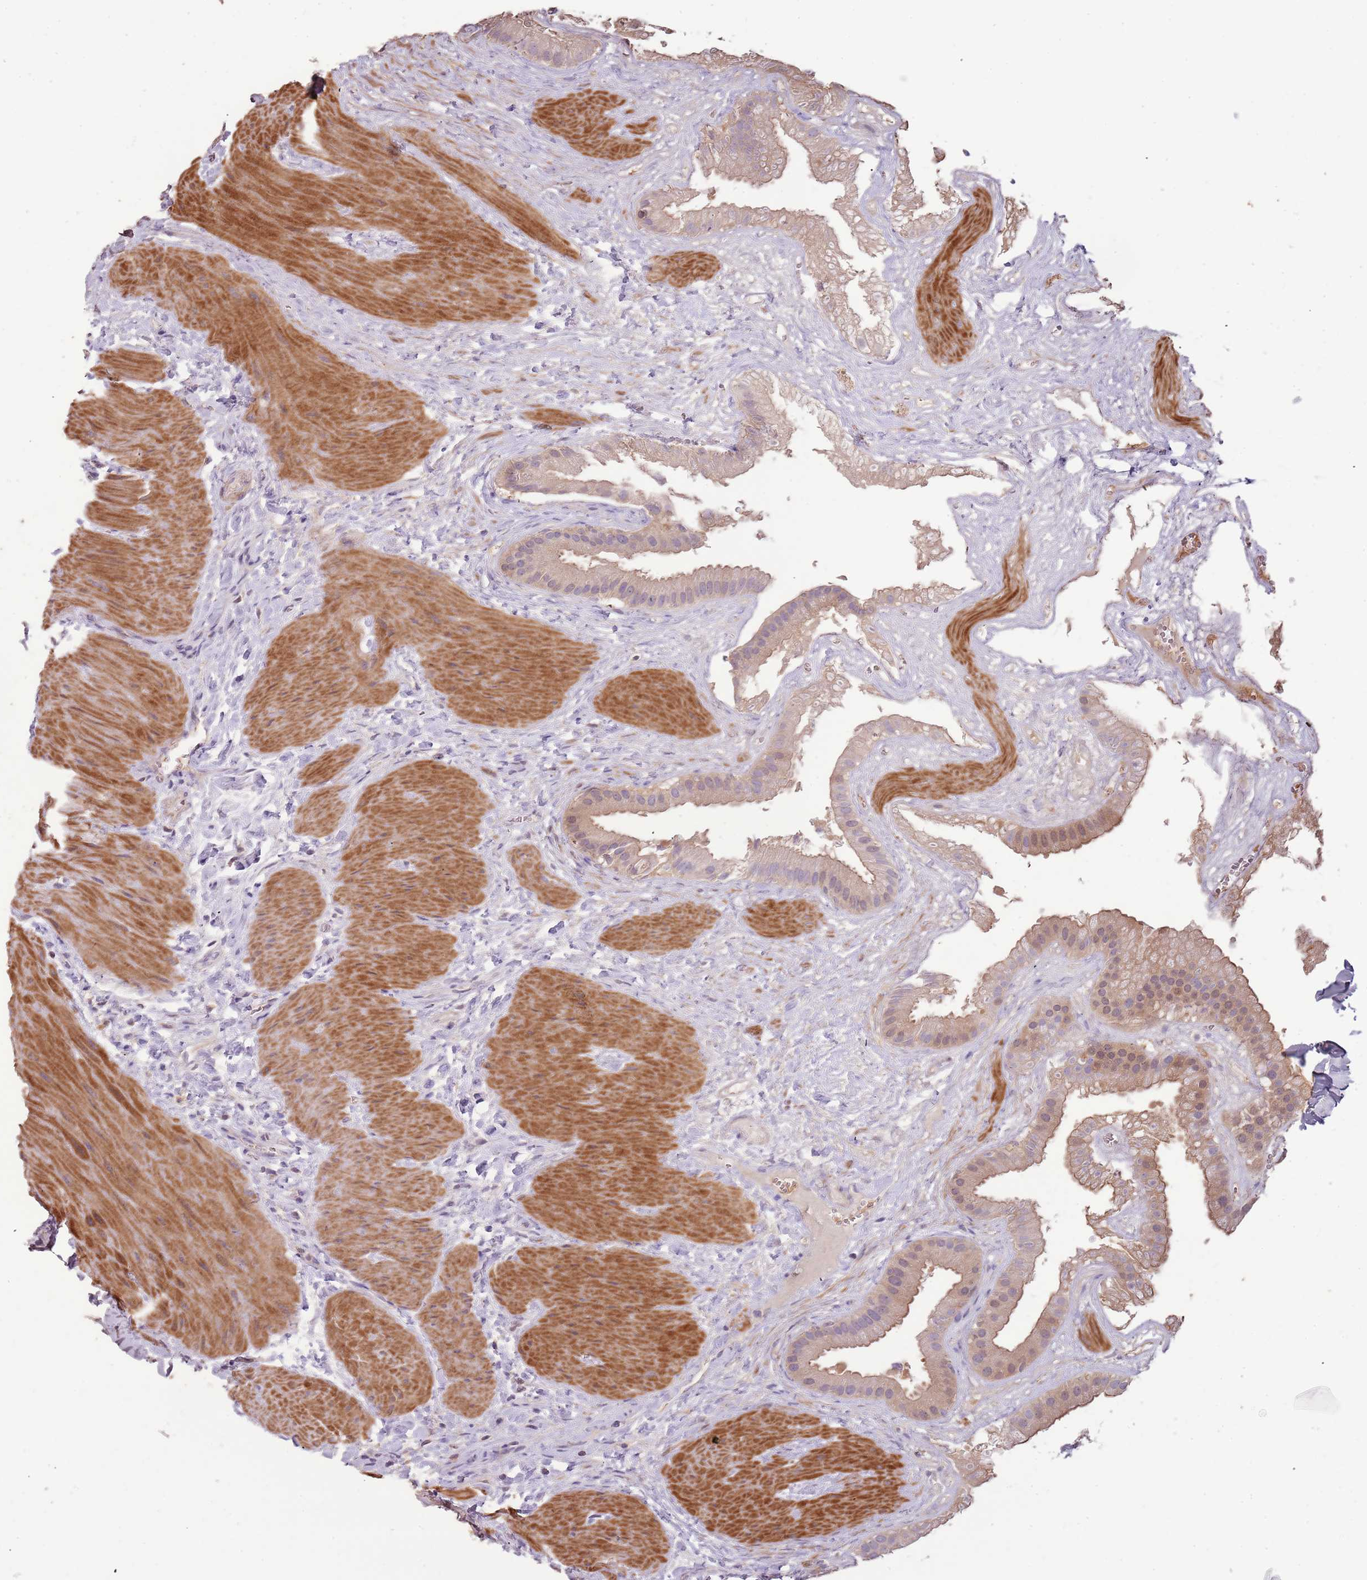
{"staining": {"intensity": "moderate", "quantity": "25%-75%", "location": "cytoplasmic/membranous"}, "tissue": "gallbladder", "cell_type": "Glandular cells", "image_type": "normal", "snomed": [{"axis": "morphology", "description": "Normal tissue, NOS"}, {"axis": "topography", "description": "Gallbladder"}], "caption": "IHC histopathology image of unremarkable gallbladder: gallbladder stained using immunohistochemistry demonstrates medium levels of moderate protein expression localized specifically in the cytoplasmic/membranous of glandular cells, appearing as a cytoplasmic/membranous brown color.", "gene": "FECH", "patient": {"sex": "male", "age": 55}}